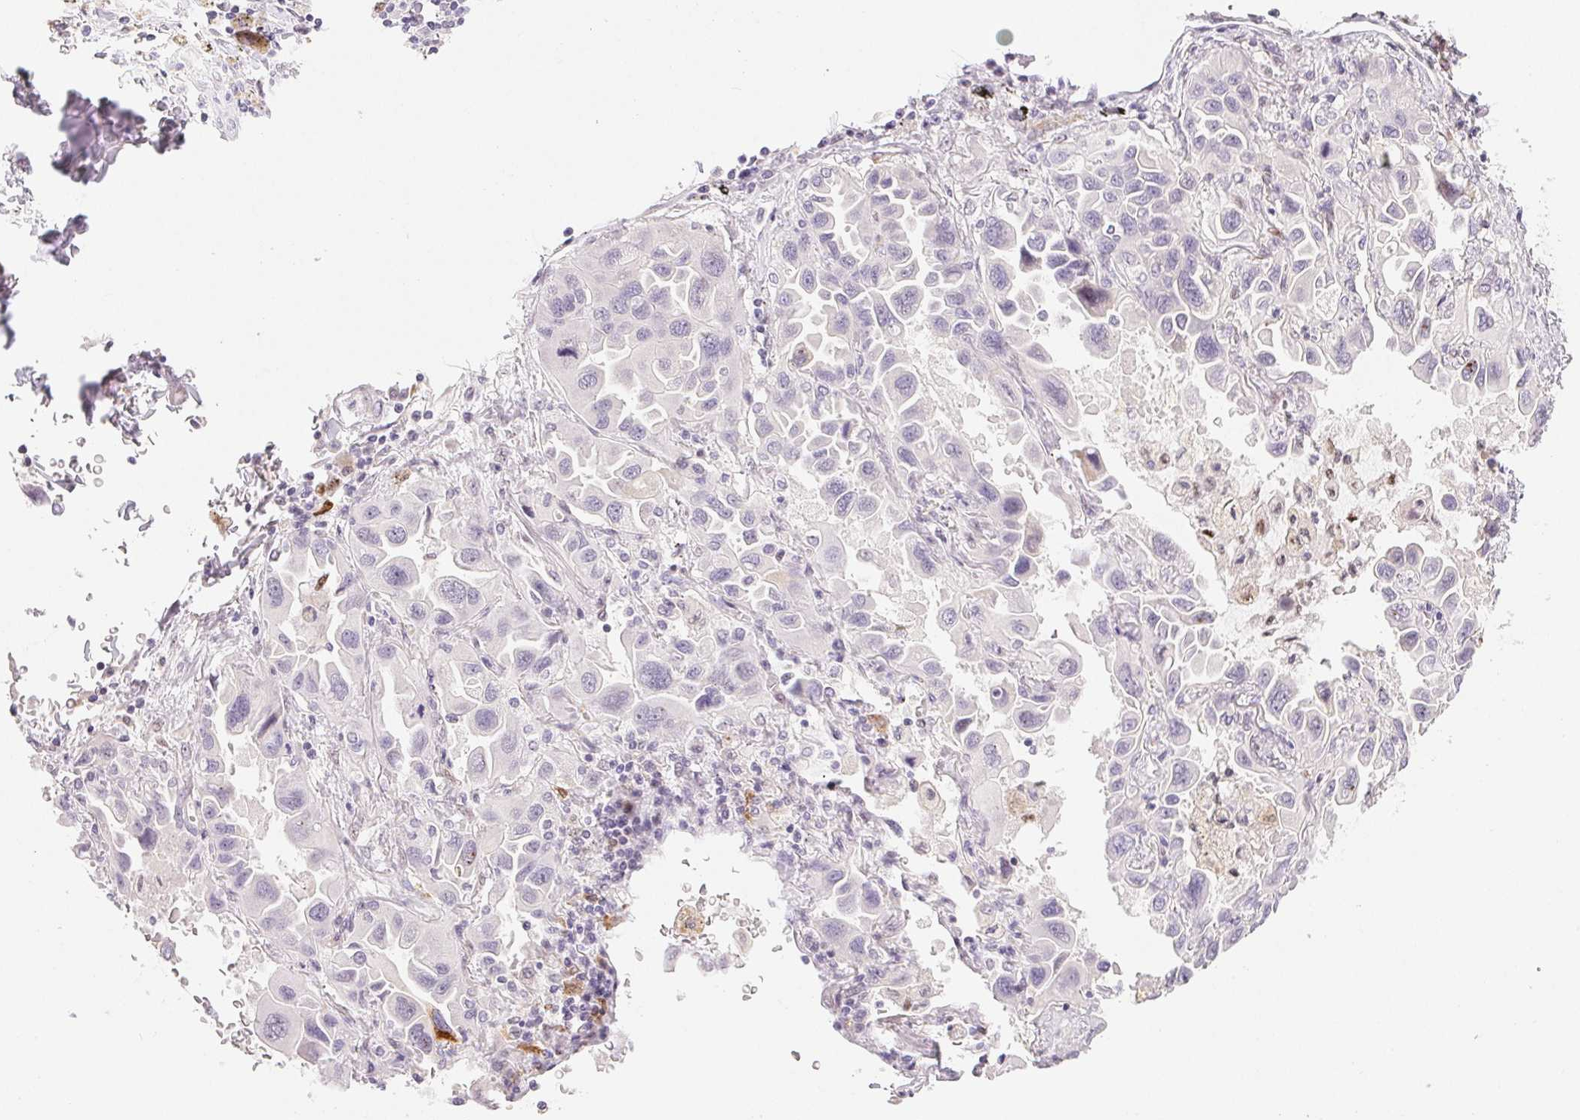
{"staining": {"intensity": "negative", "quantity": "none", "location": "none"}, "tissue": "lung cancer", "cell_type": "Tumor cells", "image_type": "cancer", "snomed": [{"axis": "morphology", "description": "Adenocarcinoma, NOS"}, {"axis": "topography", "description": "Lung"}], "caption": "Lung adenocarcinoma was stained to show a protein in brown. There is no significant expression in tumor cells.", "gene": "RPGRIP1", "patient": {"sex": "male", "age": 64}}